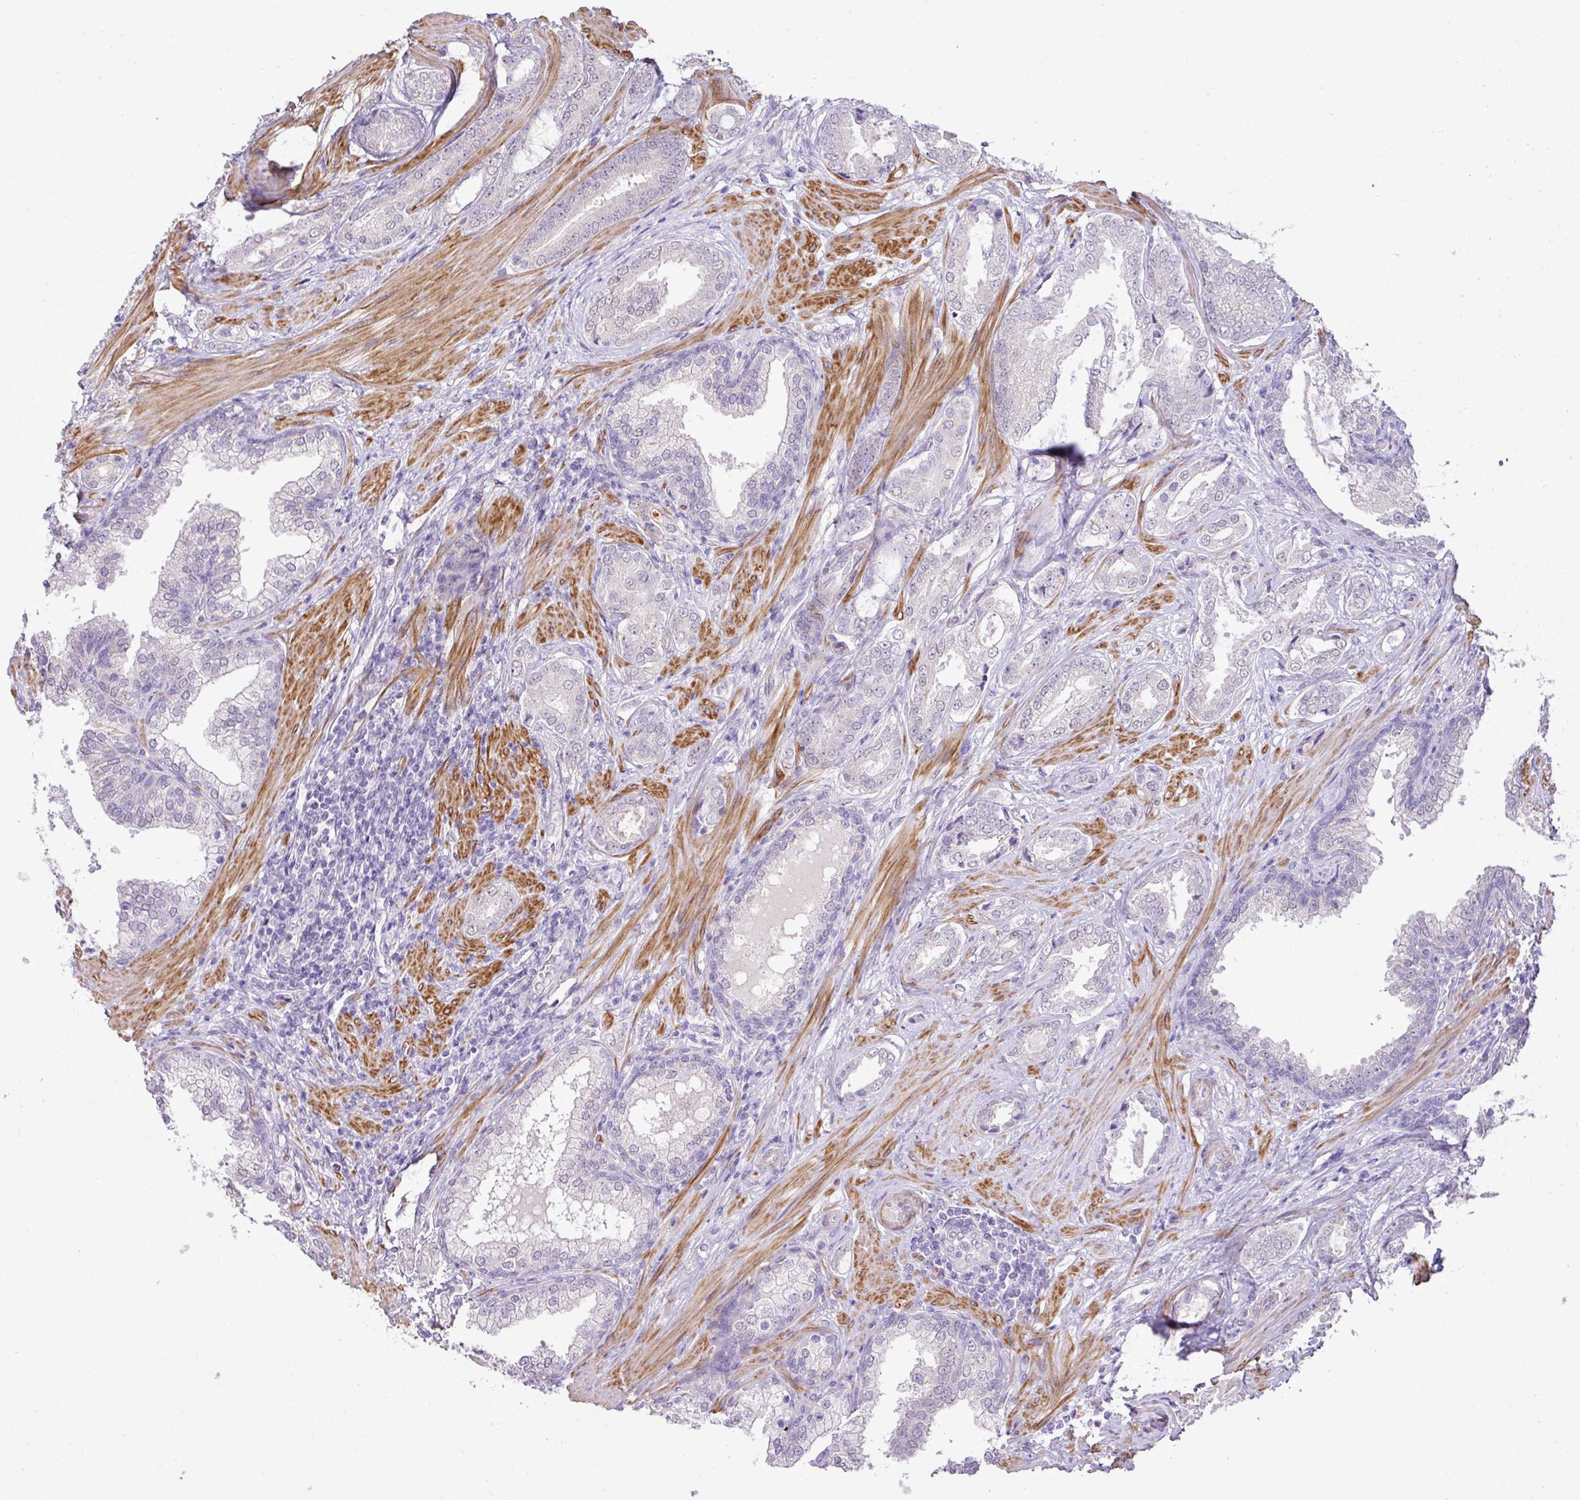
{"staining": {"intensity": "negative", "quantity": "none", "location": "none"}, "tissue": "prostate cancer", "cell_type": "Tumor cells", "image_type": "cancer", "snomed": [{"axis": "morphology", "description": "Adenocarcinoma, High grade"}, {"axis": "topography", "description": "Prostate"}], "caption": "Protein analysis of prostate cancer demonstrates no significant positivity in tumor cells.", "gene": "DIP2A", "patient": {"sex": "male", "age": 60}}